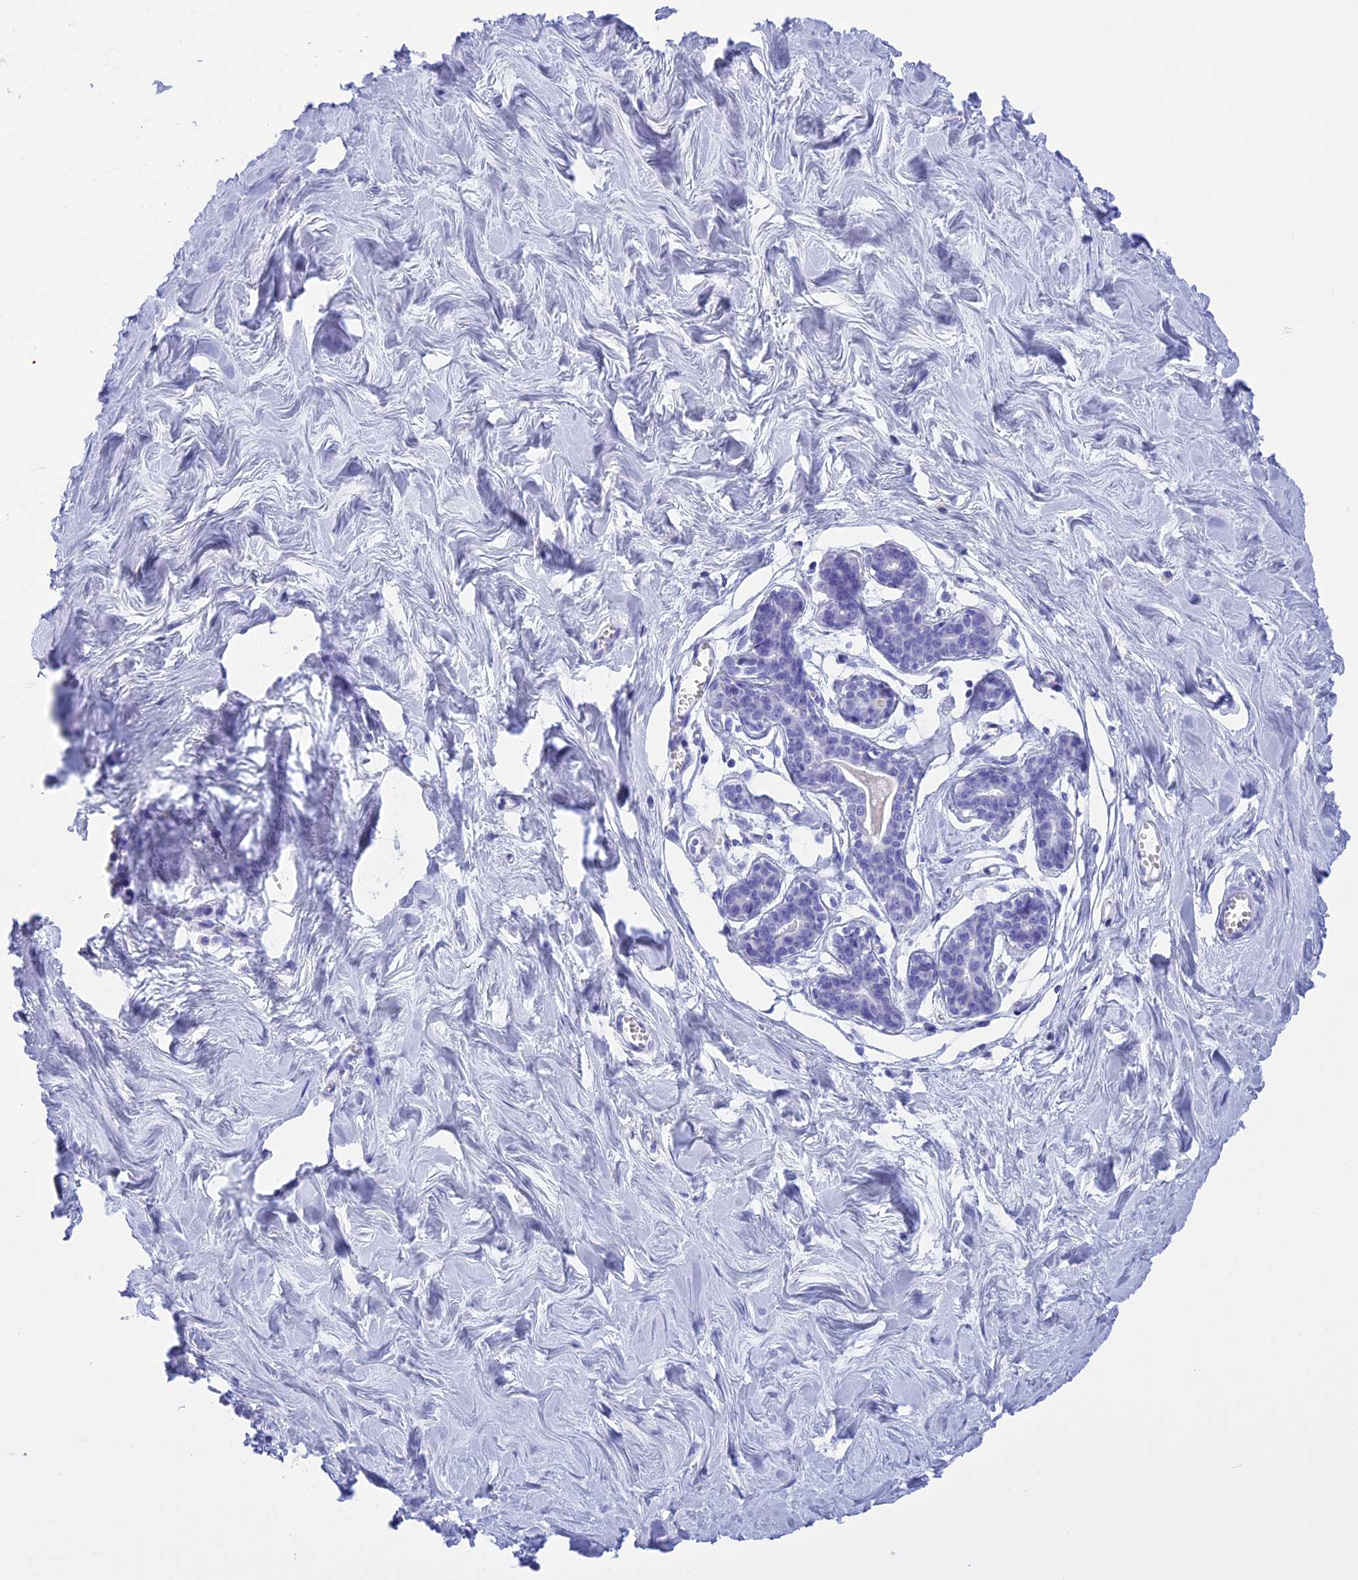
{"staining": {"intensity": "negative", "quantity": "none", "location": "none"}, "tissue": "breast", "cell_type": "Adipocytes", "image_type": "normal", "snomed": [{"axis": "morphology", "description": "Normal tissue, NOS"}, {"axis": "topography", "description": "Breast"}], "caption": "DAB (3,3'-diaminobenzidine) immunohistochemical staining of normal breast exhibits no significant positivity in adipocytes. The staining was performed using DAB (3,3'-diaminobenzidine) to visualize the protein expression in brown, while the nuclei were stained in blue with hematoxylin (Magnification: 20x).", "gene": "BRI3", "patient": {"sex": "female", "age": 27}}